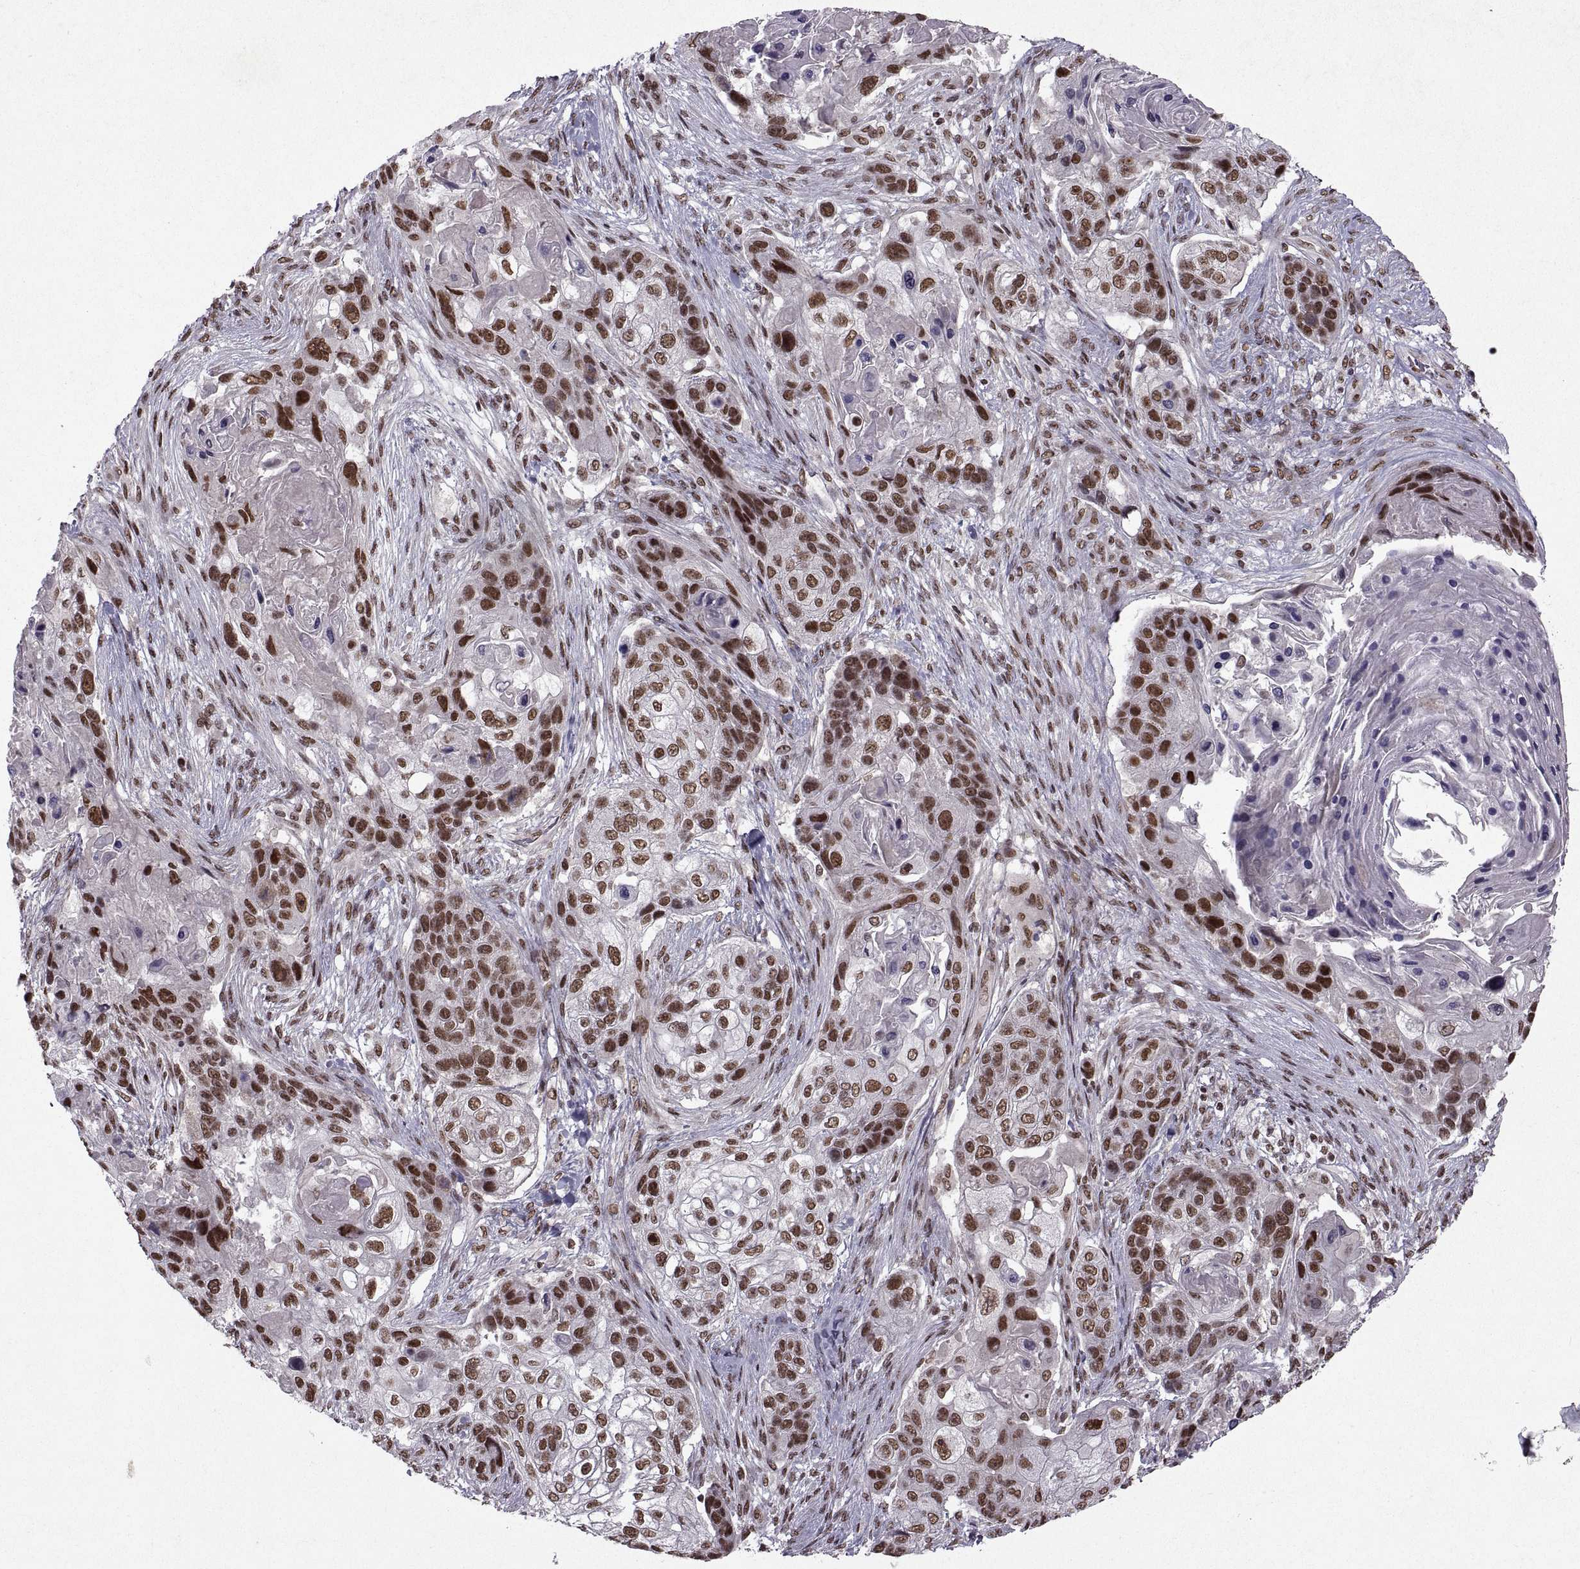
{"staining": {"intensity": "strong", "quantity": ">75%", "location": "nuclear"}, "tissue": "lung cancer", "cell_type": "Tumor cells", "image_type": "cancer", "snomed": [{"axis": "morphology", "description": "Squamous cell carcinoma, NOS"}, {"axis": "topography", "description": "Lung"}], "caption": "Immunohistochemical staining of human lung cancer demonstrates high levels of strong nuclear positivity in approximately >75% of tumor cells.", "gene": "MT1E", "patient": {"sex": "male", "age": 69}}